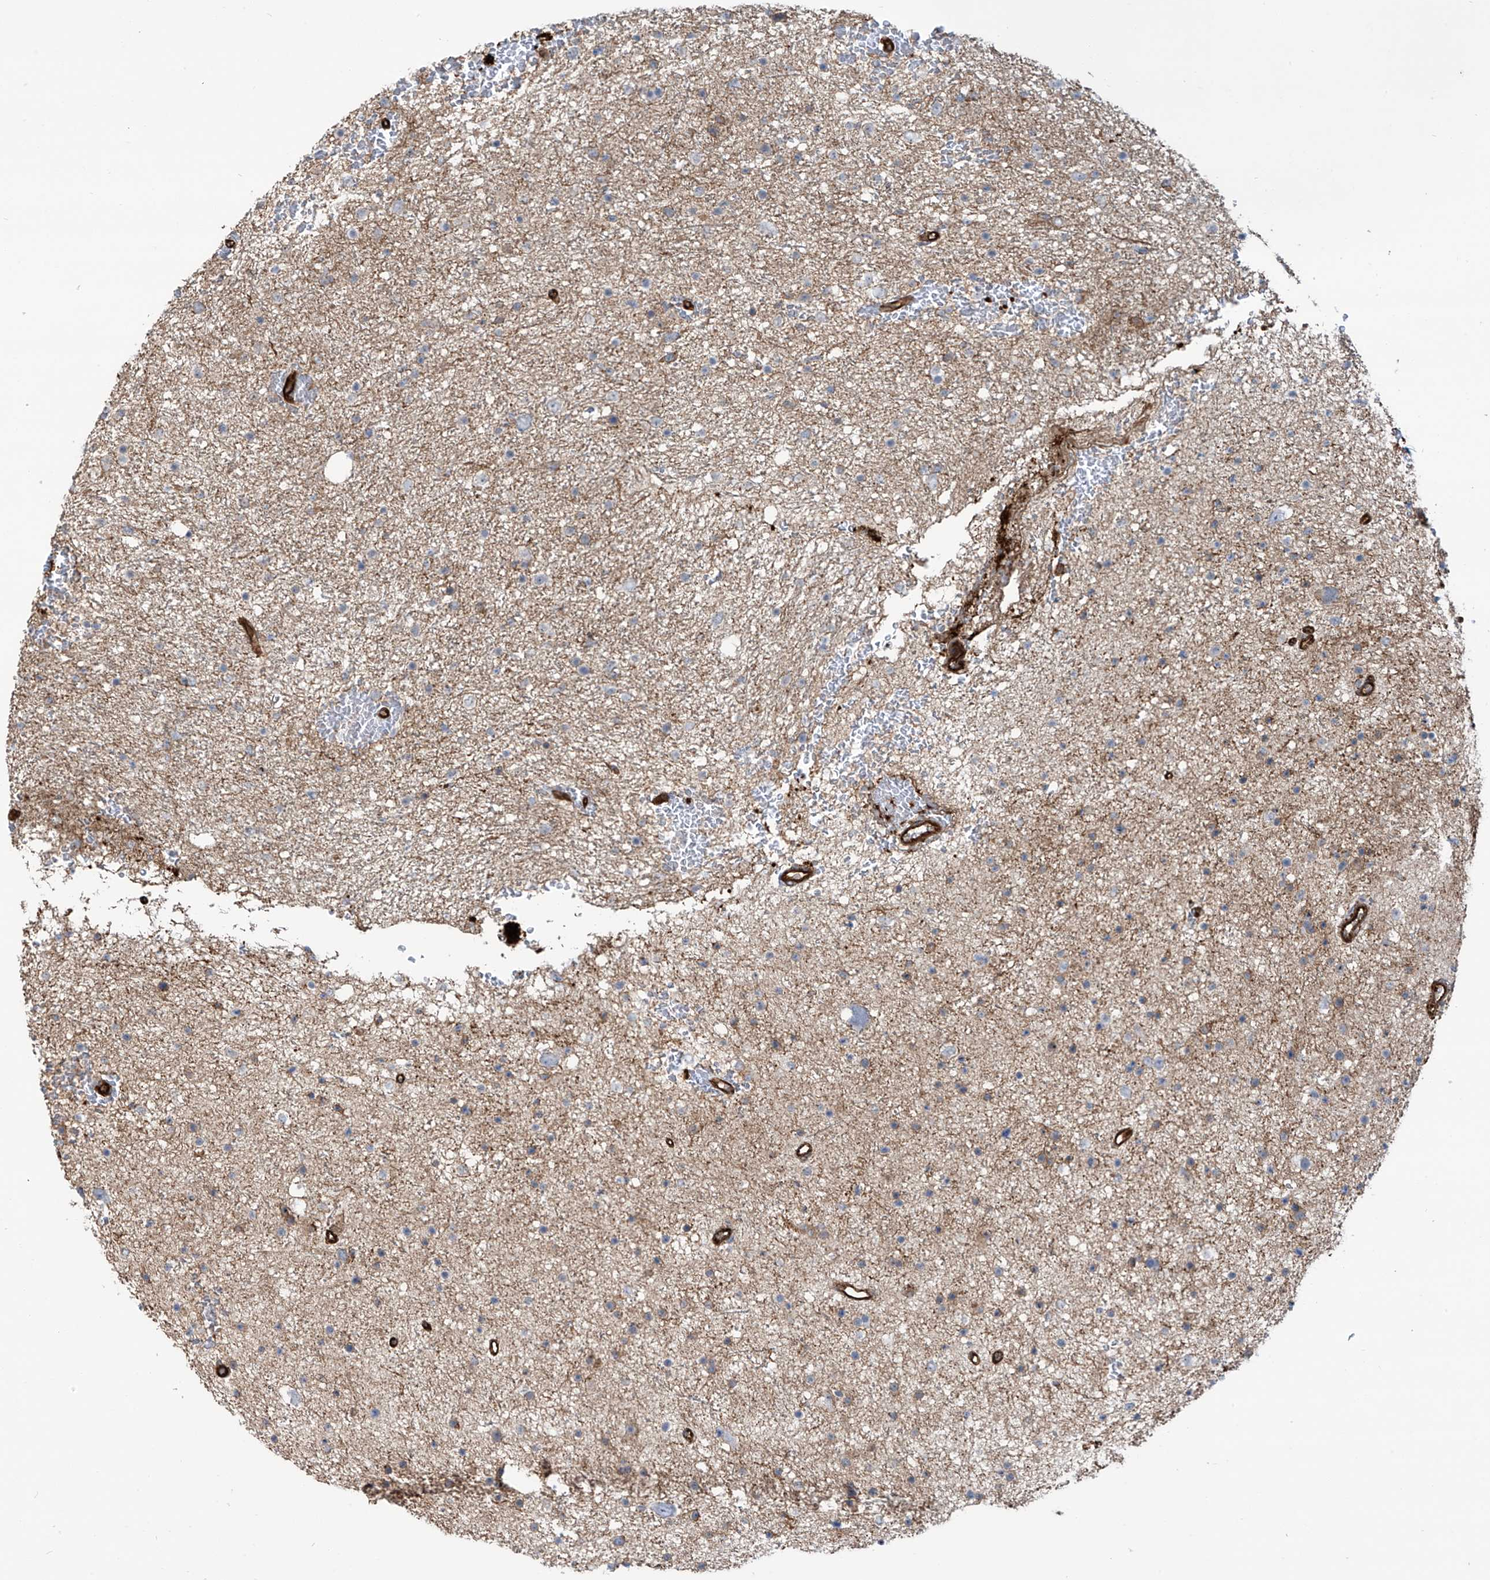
{"staining": {"intensity": "negative", "quantity": "none", "location": "none"}, "tissue": "glioma", "cell_type": "Tumor cells", "image_type": "cancer", "snomed": [{"axis": "morphology", "description": "Glioma, malignant, Low grade"}, {"axis": "topography", "description": "Brain"}], "caption": "The IHC micrograph has no significant positivity in tumor cells of glioma tissue. (Stains: DAB (3,3'-diaminobenzidine) immunohistochemistry (IHC) with hematoxylin counter stain, Microscopy: brightfield microscopy at high magnification).", "gene": "SLC9A2", "patient": {"sex": "female", "age": 37}}